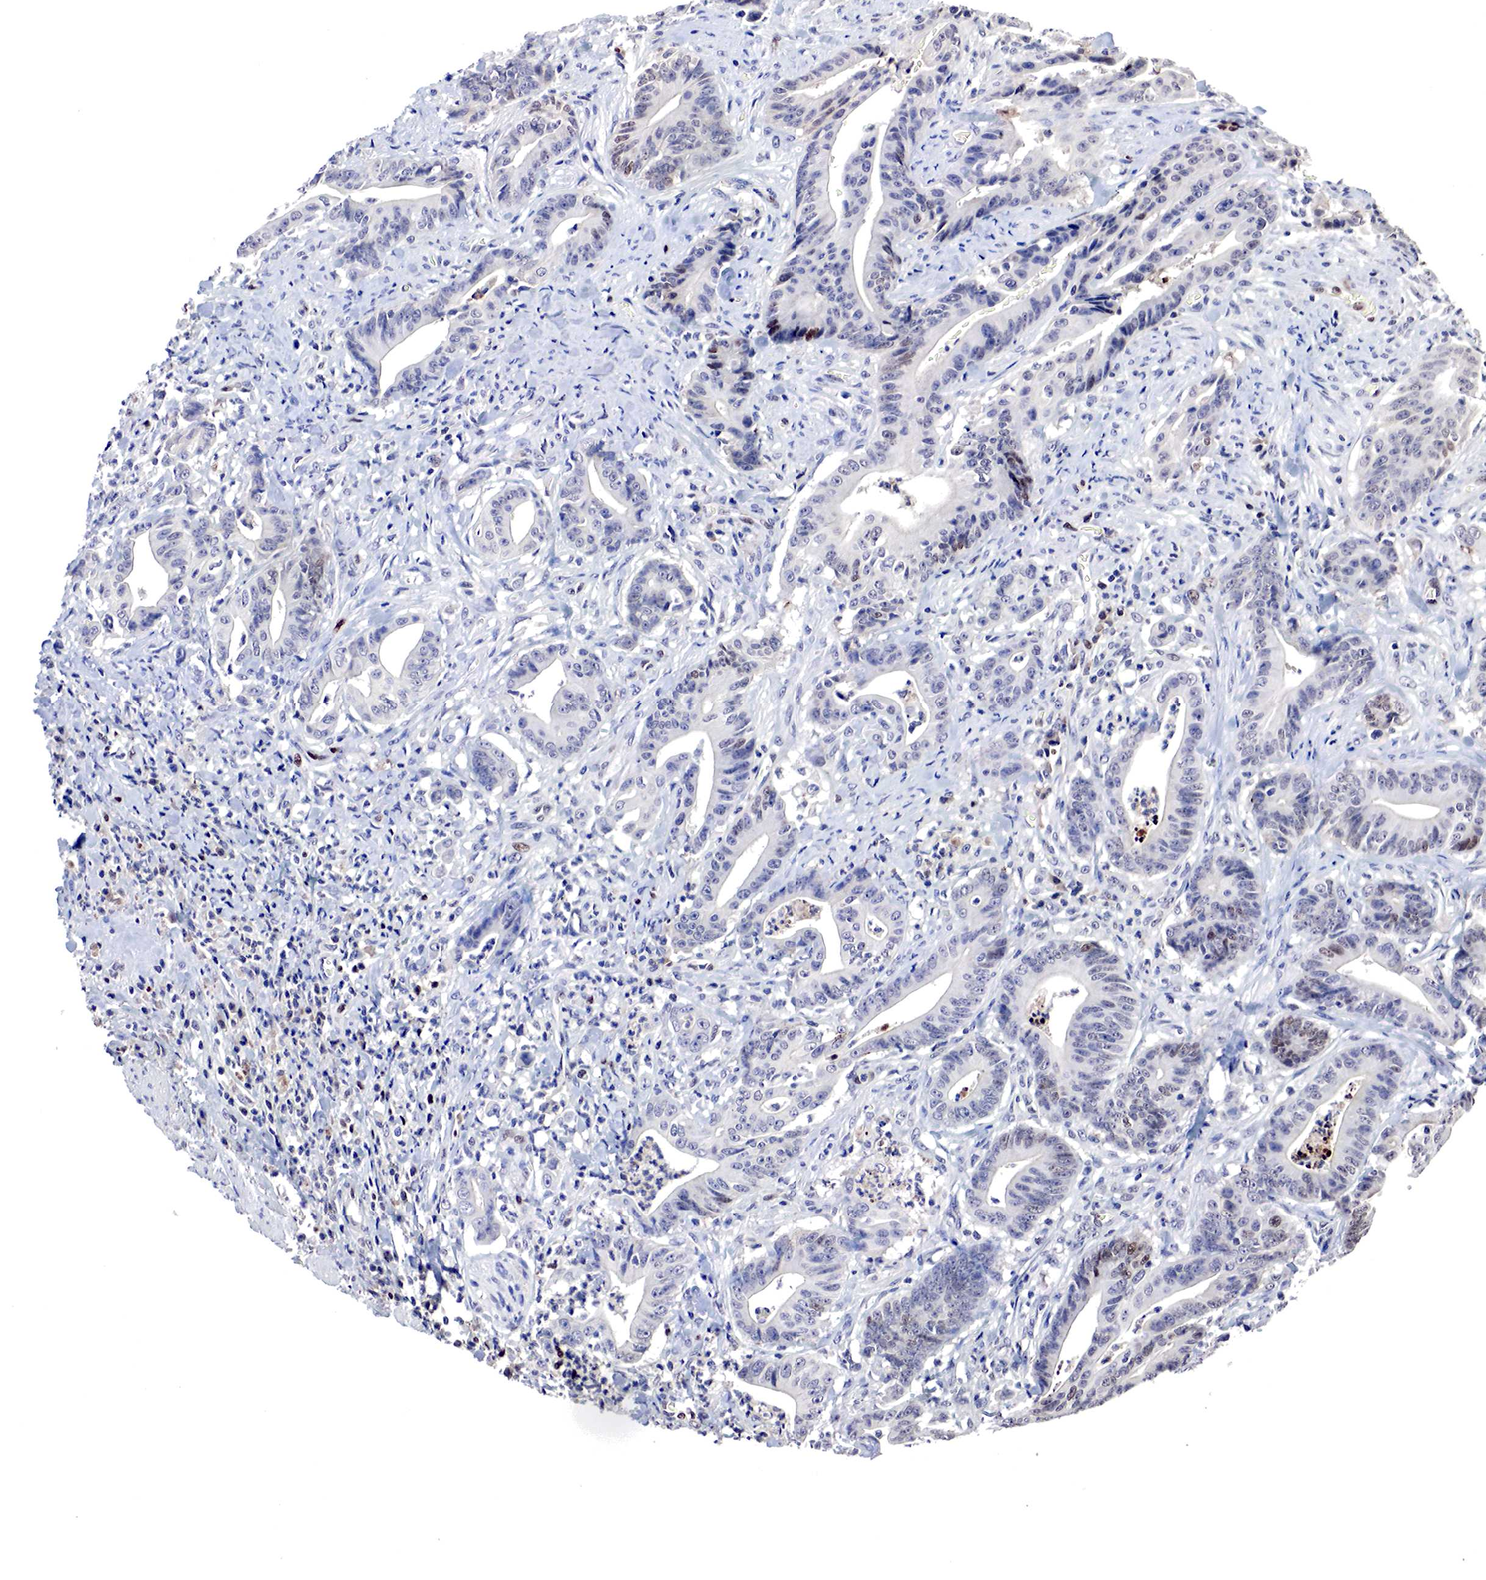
{"staining": {"intensity": "moderate", "quantity": "<25%", "location": "nuclear"}, "tissue": "stomach cancer", "cell_type": "Tumor cells", "image_type": "cancer", "snomed": [{"axis": "morphology", "description": "Adenocarcinoma, NOS"}, {"axis": "topography", "description": "Stomach, lower"}], "caption": "An IHC histopathology image of tumor tissue is shown. Protein staining in brown highlights moderate nuclear positivity in adenocarcinoma (stomach) within tumor cells. (DAB IHC with brightfield microscopy, high magnification).", "gene": "DACH2", "patient": {"sex": "female", "age": 86}}